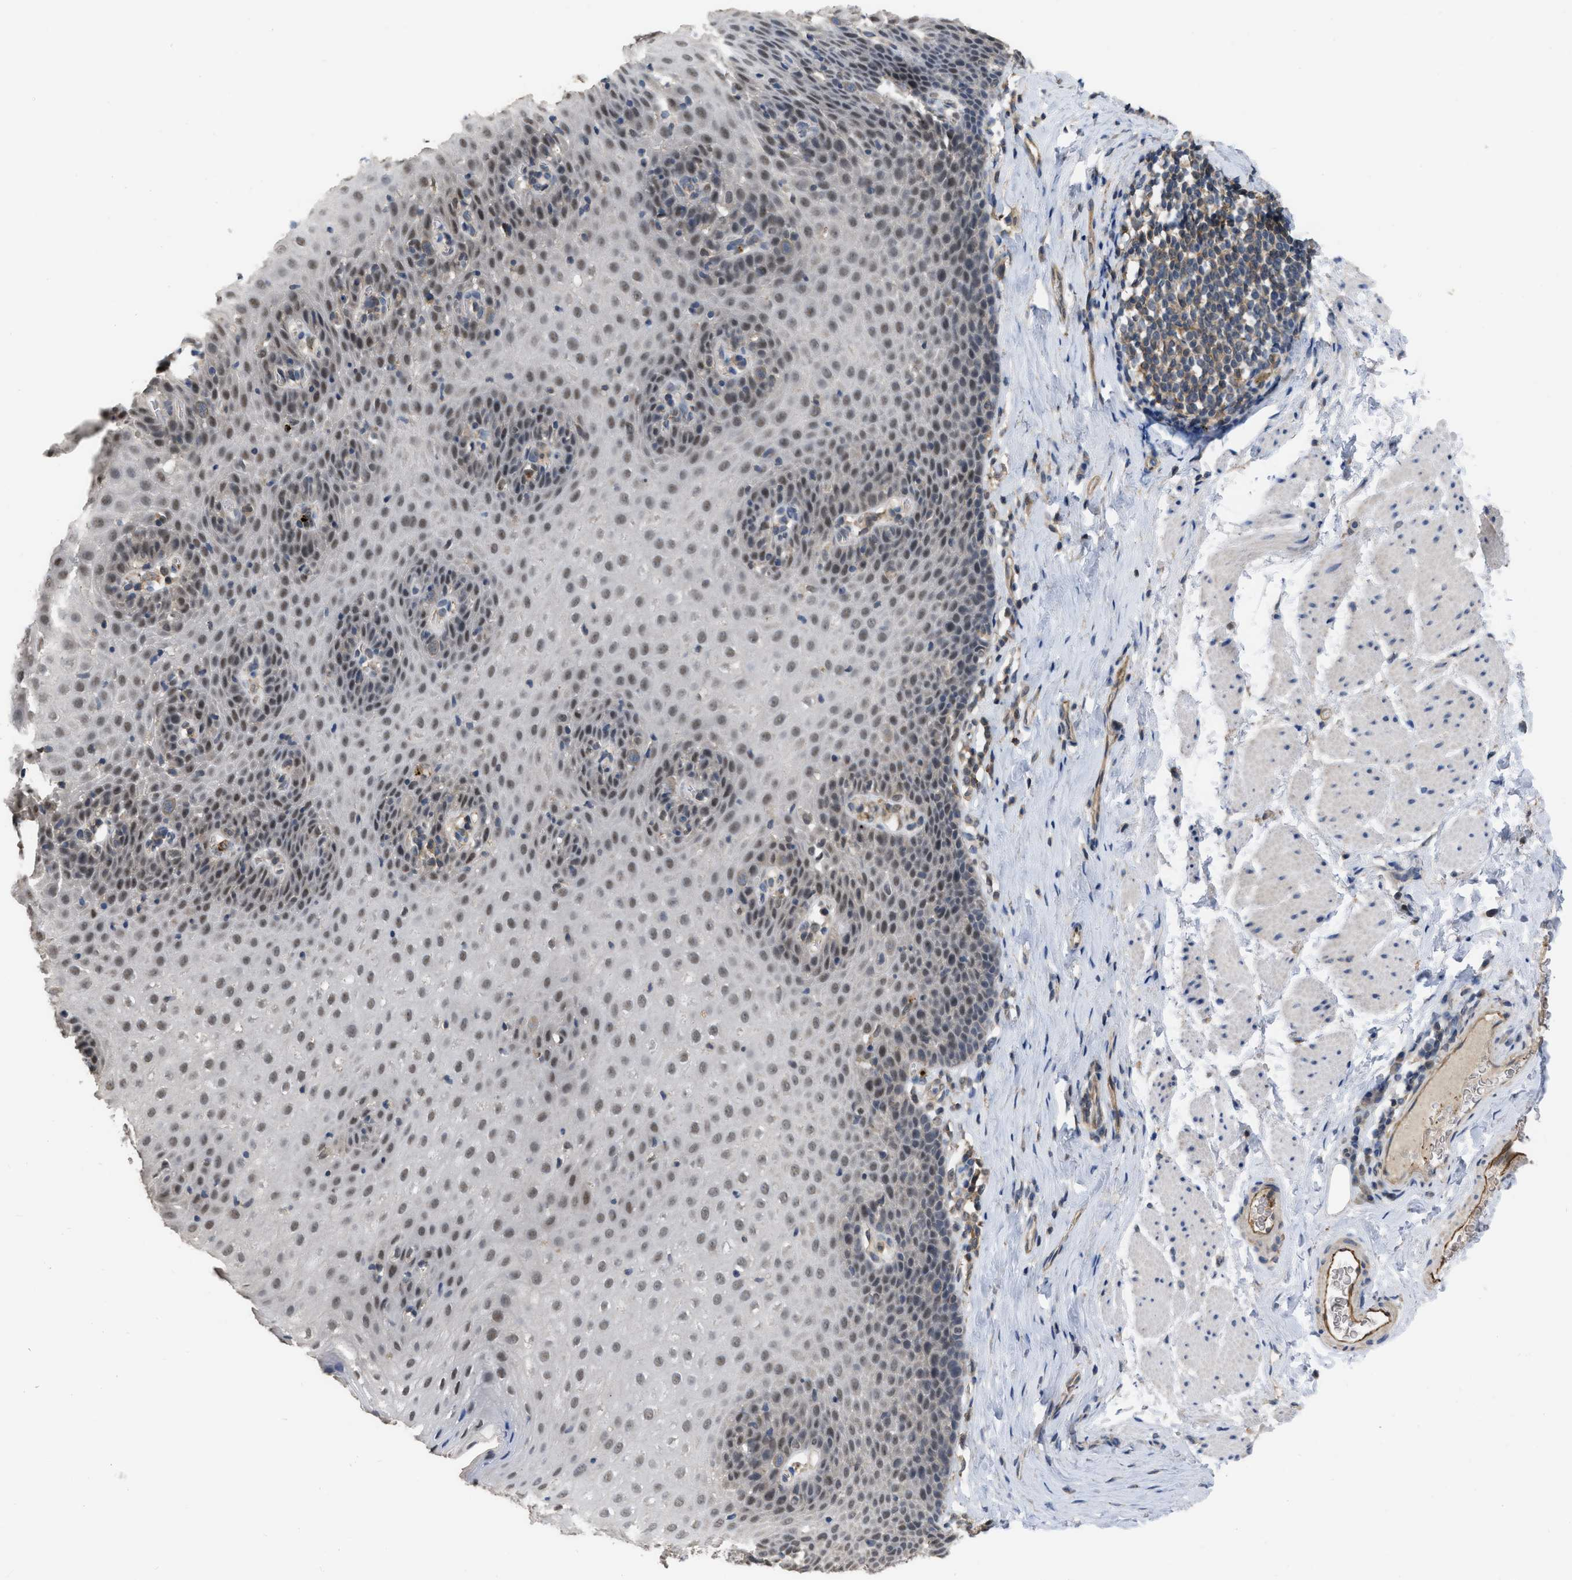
{"staining": {"intensity": "weak", "quantity": "25%-75%", "location": "nuclear"}, "tissue": "esophagus", "cell_type": "Squamous epithelial cells", "image_type": "normal", "snomed": [{"axis": "morphology", "description": "Normal tissue, NOS"}, {"axis": "topography", "description": "Esophagus"}], "caption": "Benign esophagus shows weak nuclear staining in about 25%-75% of squamous epithelial cells.", "gene": "NAPEPLD", "patient": {"sex": "female", "age": 61}}